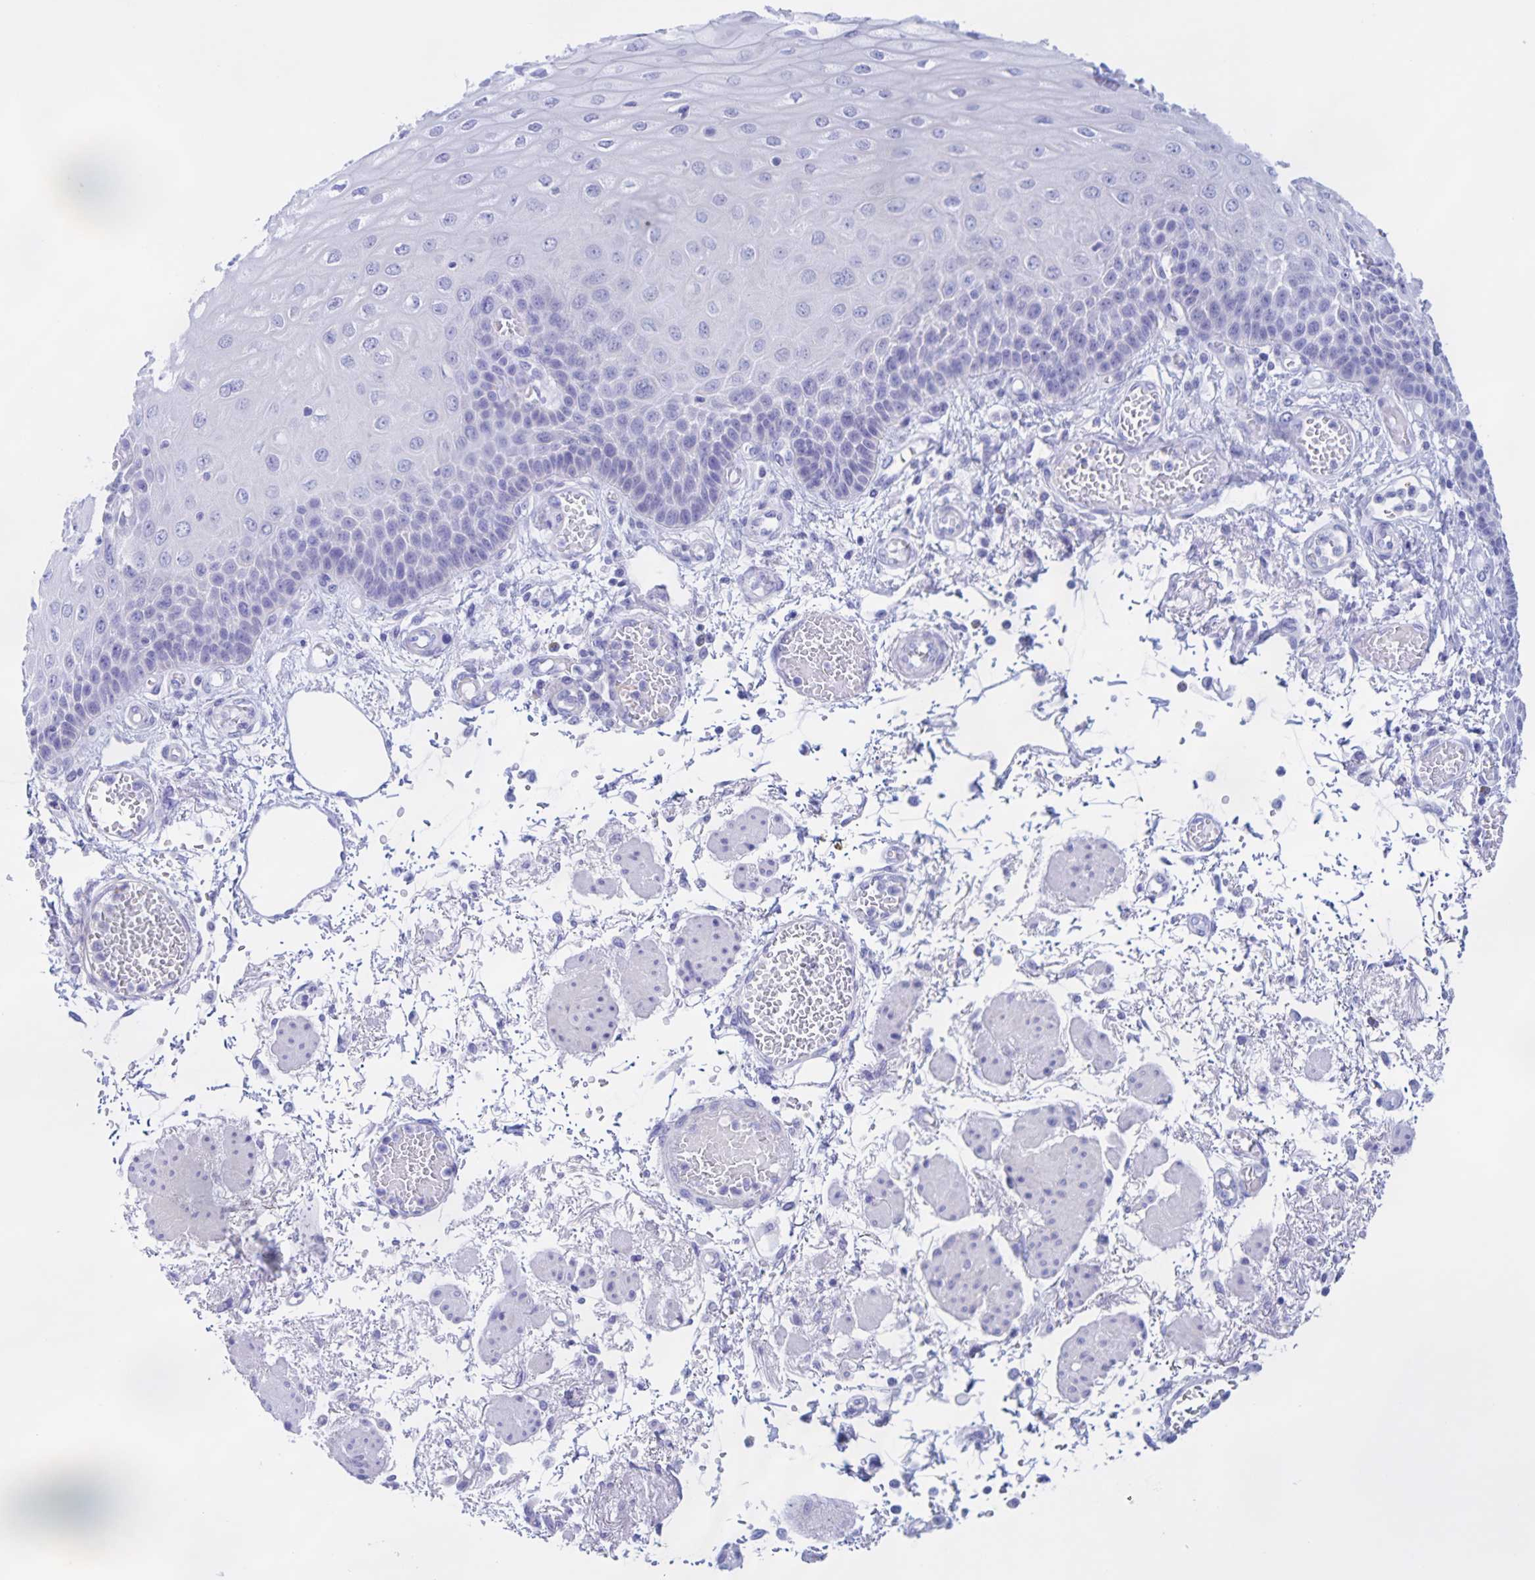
{"staining": {"intensity": "negative", "quantity": "none", "location": "none"}, "tissue": "esophagus", "cell_type": "Squamous epithelial cells", "image_type": "normal", "snomed": [{"axis": "morphology", "description": "Normal tissue, NOS"}, {"axis": "morphology", "description": "Adenocarcinoma, NOS"}, {"axis": "topography", "description": "Esophagus"}], "caption": "An IHC image of benign esophagus is shown. There is no staining in squamous epithelial cells of esophagus. (DAB (3,3'-diaminobenzidine) immunohistochemistry, high magnification).", "gene": "CATSPER4", "patient": {"sex": "male", "age": 81}}